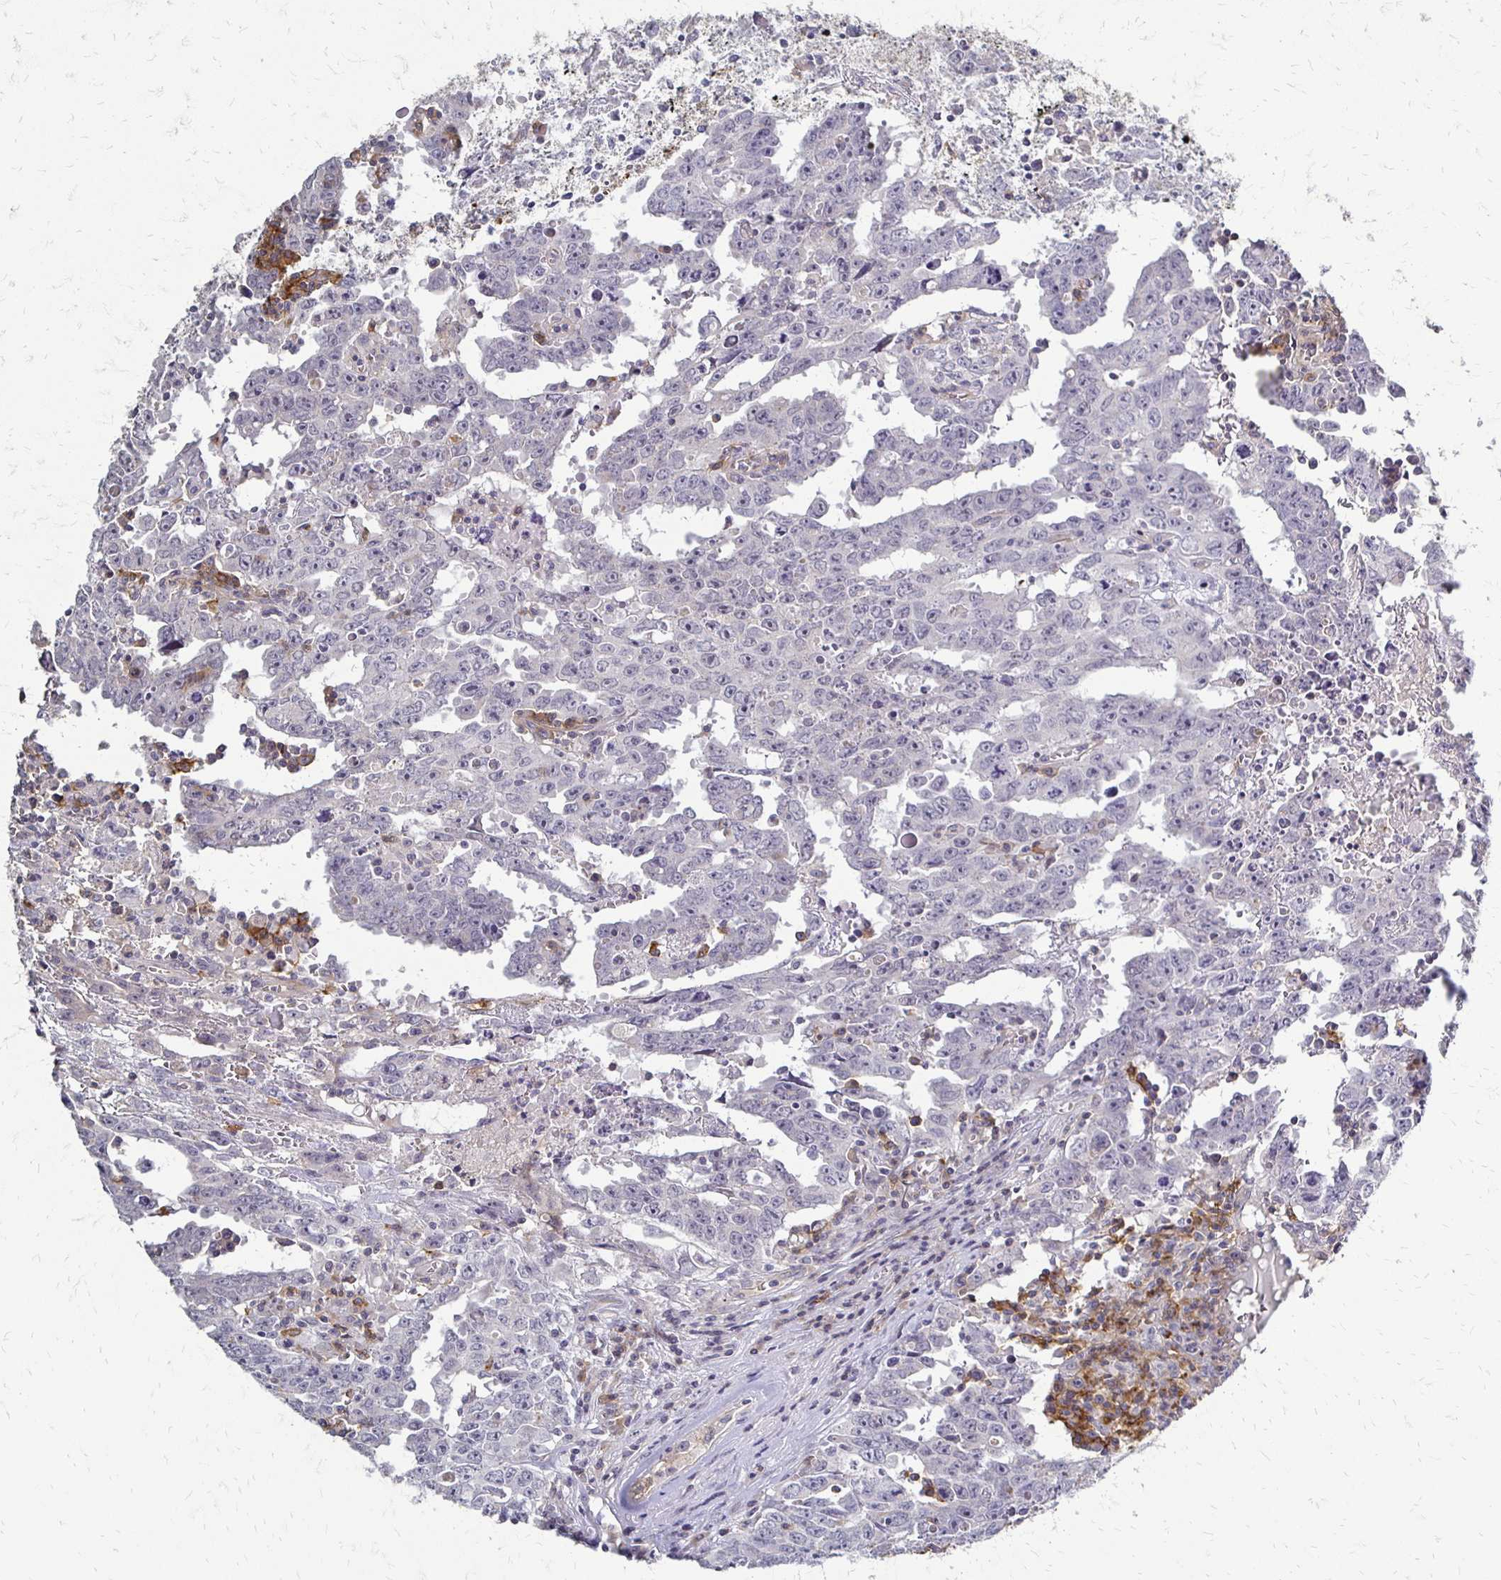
{"staining": {"intensity": "negative", "quantity": "none", "location": "none"}, "tissue": "testis cancer", "cell_type": "Tumor cells", "image_type": "cancer", "snomed": [{"axis": "morphology", "description": "Carcinoma, Embryonal, NOS"}, {"axis": "topography", "description": "Testis"}], "caption": "The histopathology image reveals no significant staining in tumor cells of testis cancer.", "gene": "SLC9A9", "patient": {"sex": "male", "age": 22}}